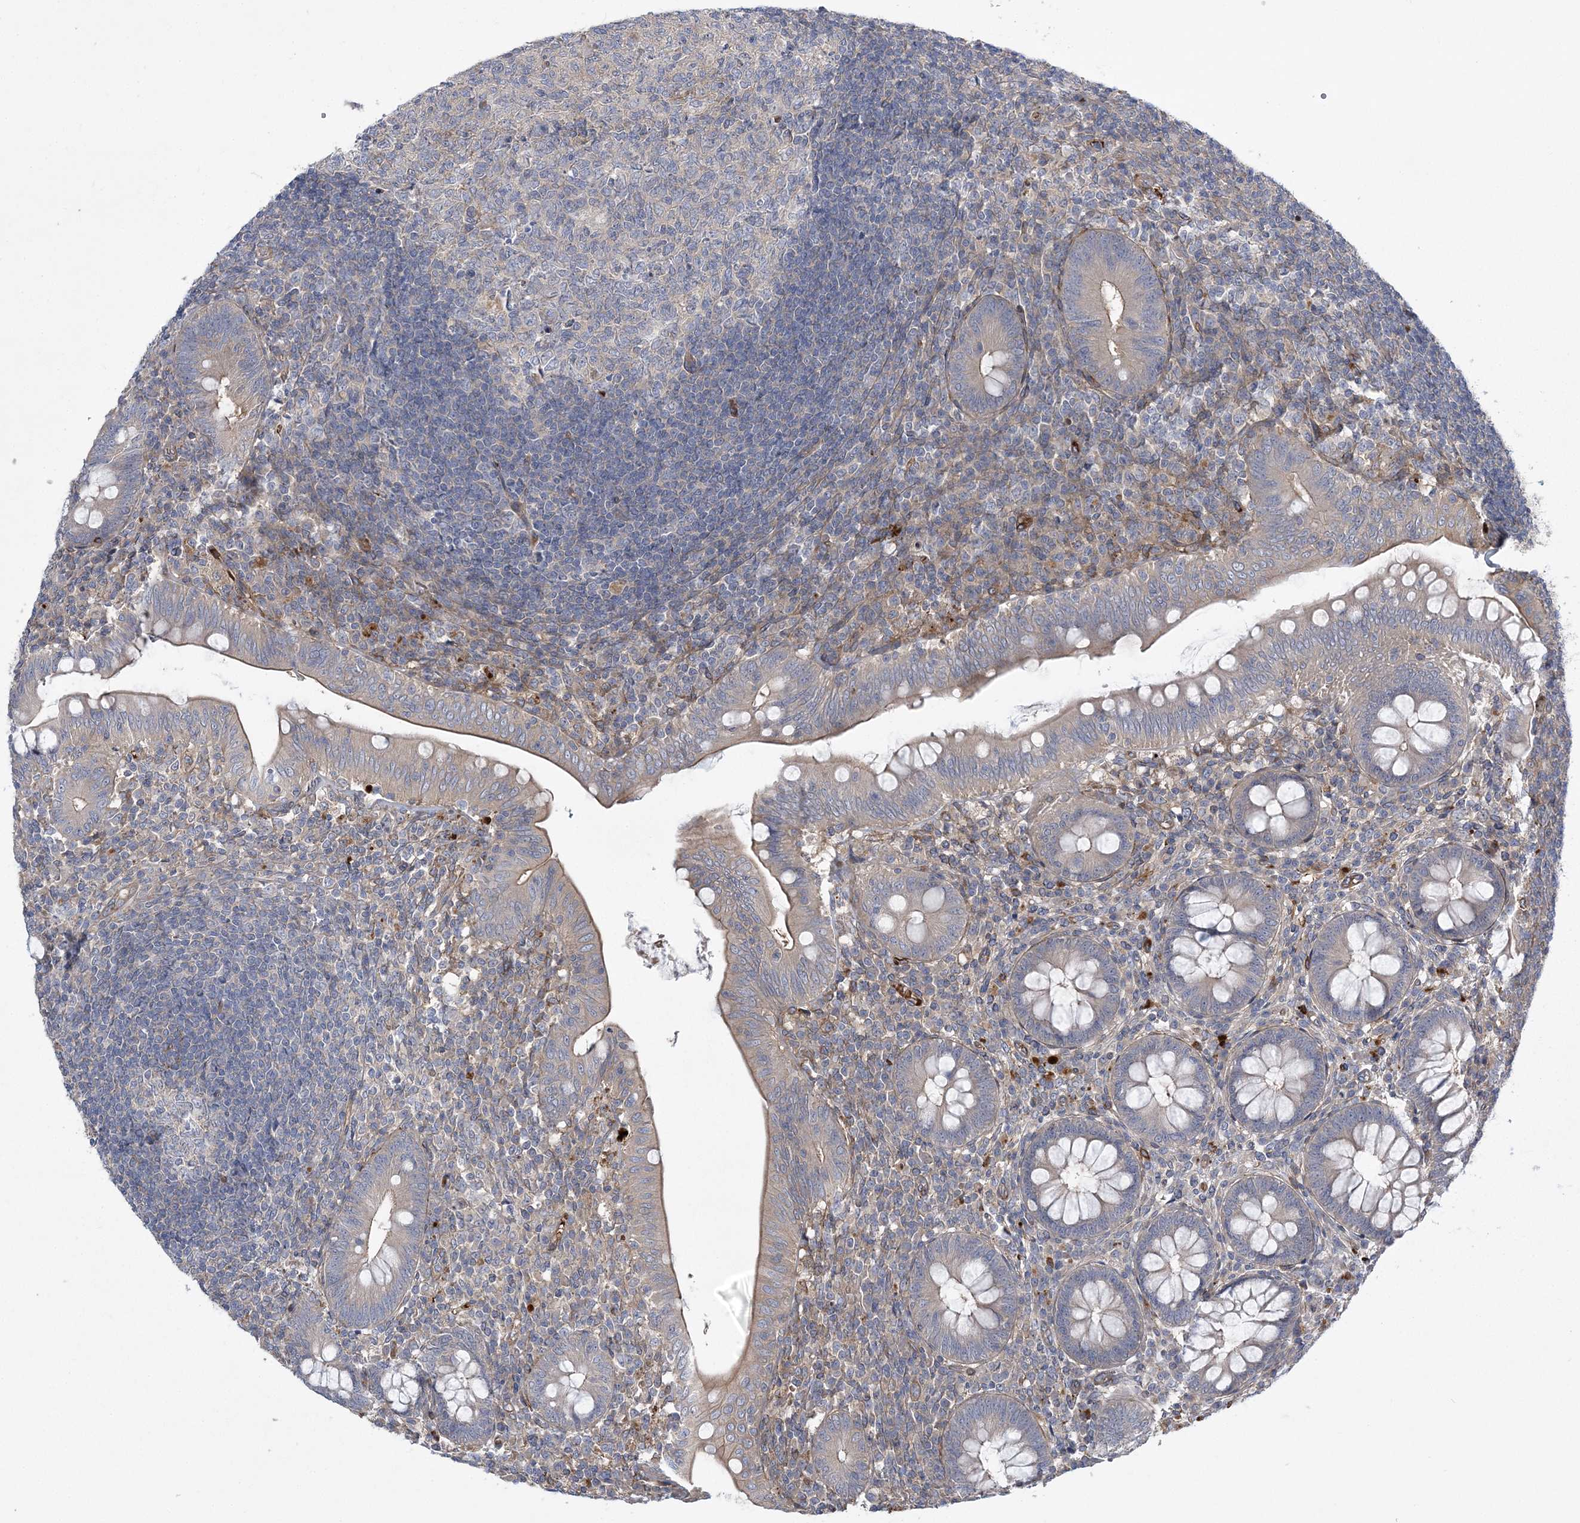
{"staining": {"intensity": "weak", "quantity": "25%-75%", "location": "cytoplasmic/membranous"}, "tissue": "appendix", "cell_type": "Glandular cells", "image_type": "normal", "snomed": [{"axis": "morphology", "description": "Normal tissue, NOS"}, {"axis": "topography", "description": "Appendix"}], "caption": "Weak cytoplasmic/membranous staining is seen in about 25%-75% of glandular cells in normal appendix.", "gene": "CALN1", "patient": {"sex": "male", "age": 14}}